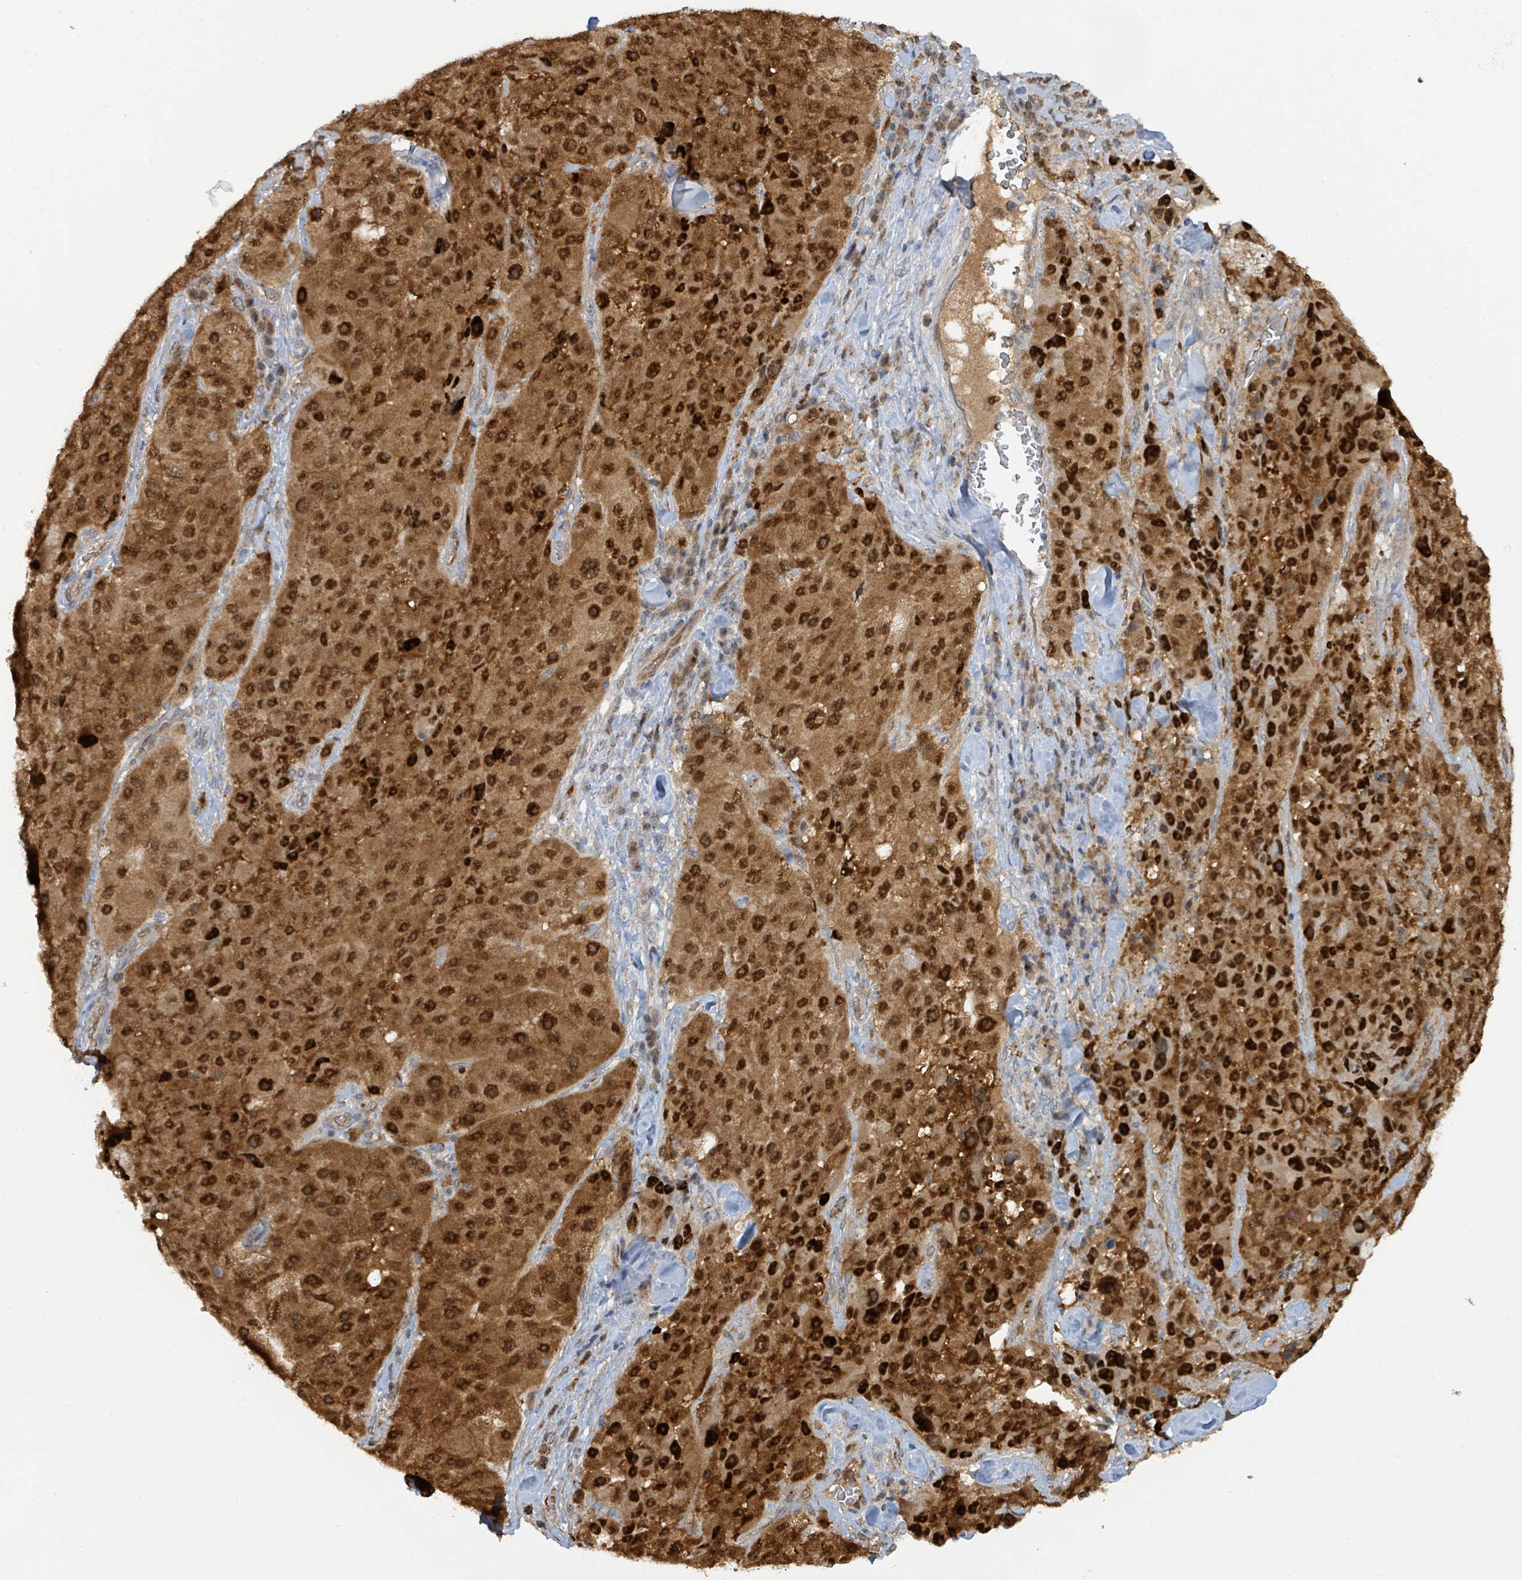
{"staining": {"intensity": "strong", "quantity": ">75%", "location": "cytoplasmic/membranous,nuclear"}, "tissue": "melanoma", "cell_type": "Tumor cells", "image_type": "cancer", "snomed": [{"axis": "morphology", "description": "Malignant melanoma, Metastatic site"}, {"axis": "topography", "description": "Lymph node"}], "caption": "IHC staining of malignant melanoma (metastatic site), which demonstrates high levels of strong cytoplasmic/membranous and nuclear positivity in approximately >75% of tumor cells indicating strong cytoplasmic/membranous and nuclear protein positivity. The staining was performed using DAB (3,3'-diaminobenzidine) (brown) for protein detection and nuclei were counterstained in hematoxylin (blue).", "gene": "PSMB7", "patient": {"sex": "male", "age": 62}}